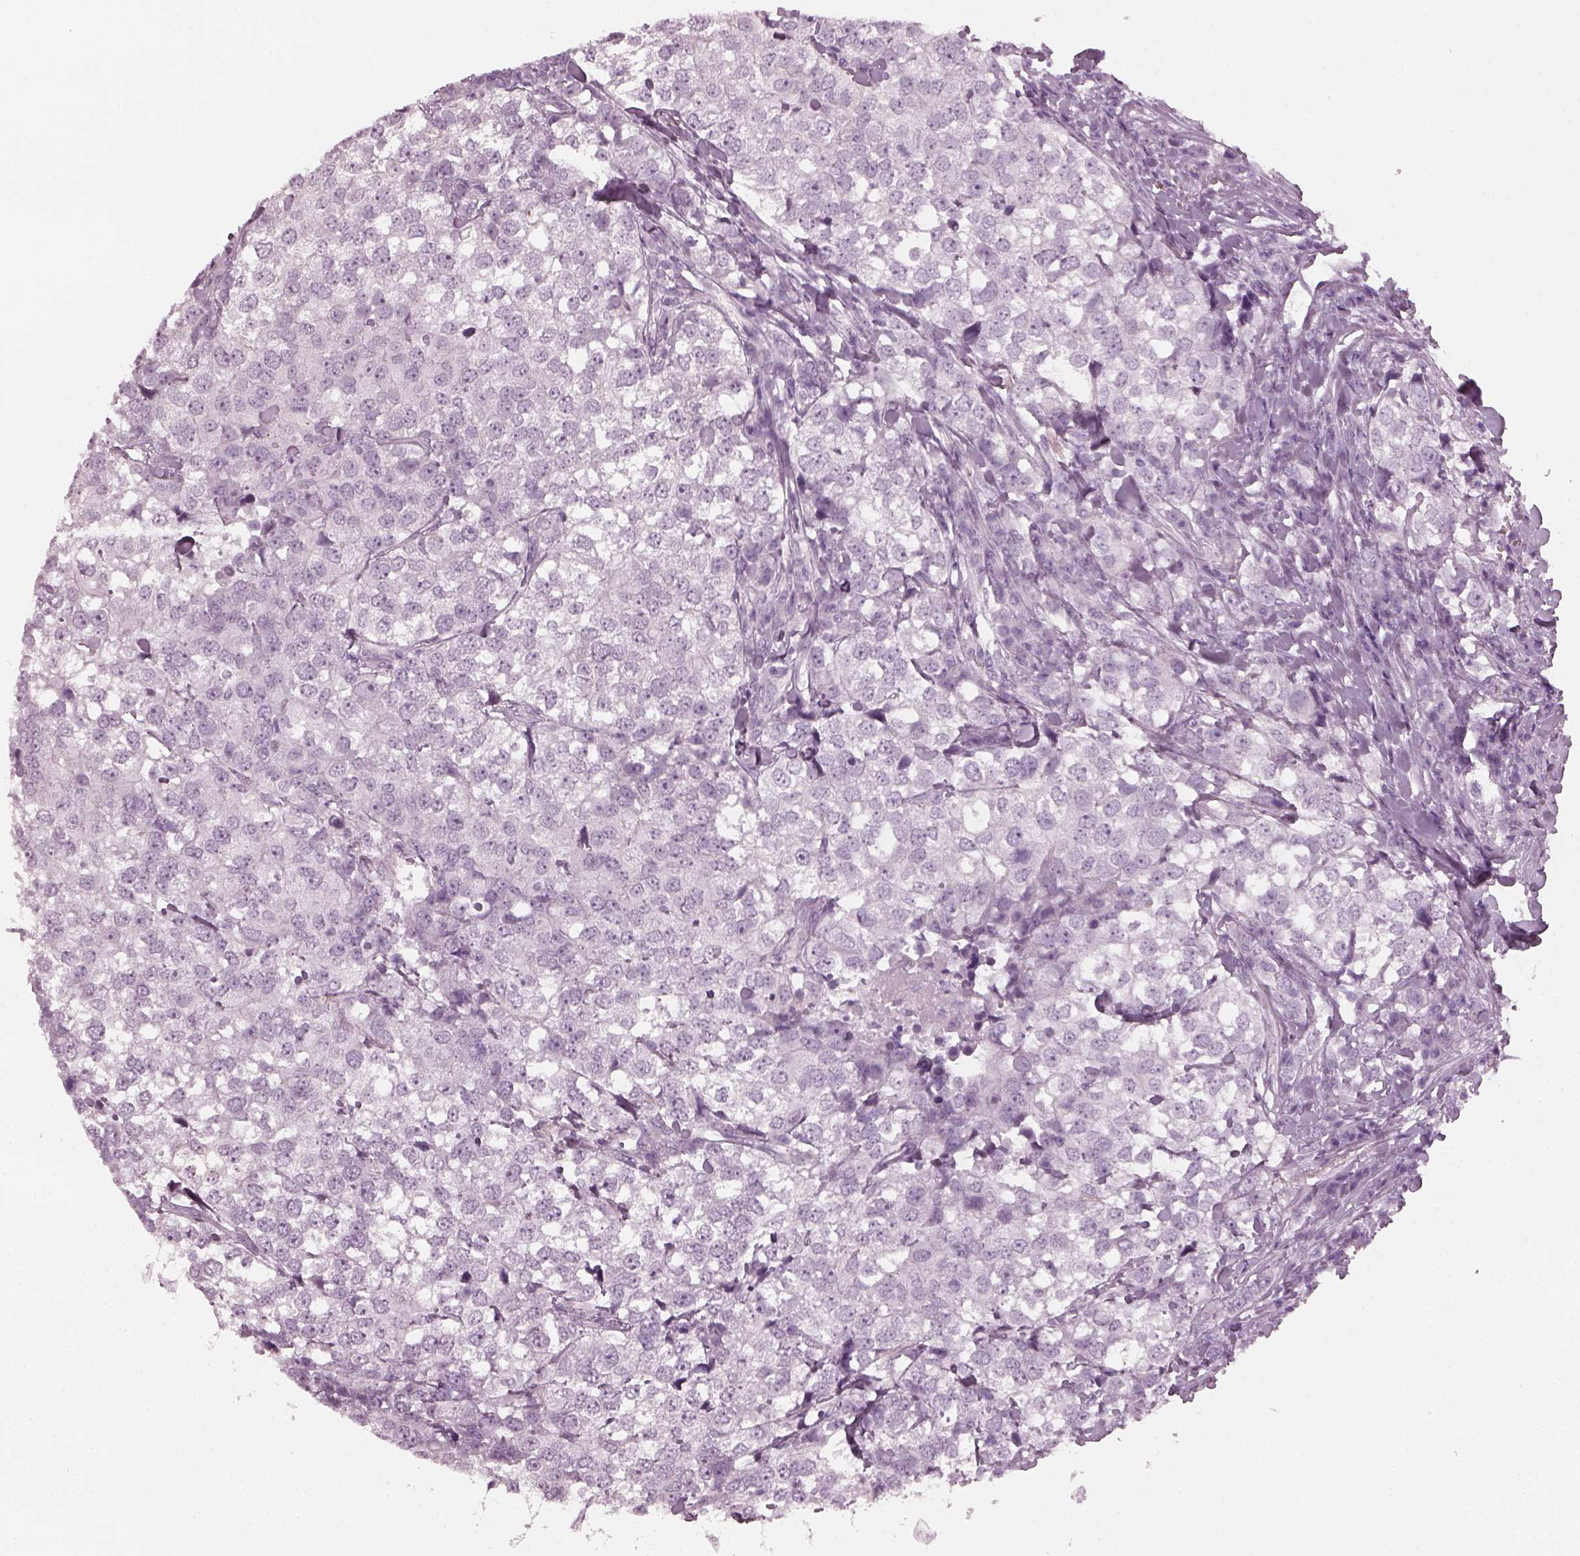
{"staining": {"intensity": "negative", "quantity": "none", "location": "none"}, "tissue": "breast cancer", "cell_type": "Tumor cells", "image_type": "cancer", "snomed": [{"axis": "morphology", "description": "Duct carcinoma"}, {"axis": "topography", "description": "Breast"}], "caption": "Tumor cells show no significant positivity in breast cancer (intraductal carcinoma).", "gene": "PDC", "patient": {"sex": "female", "age": 30}}